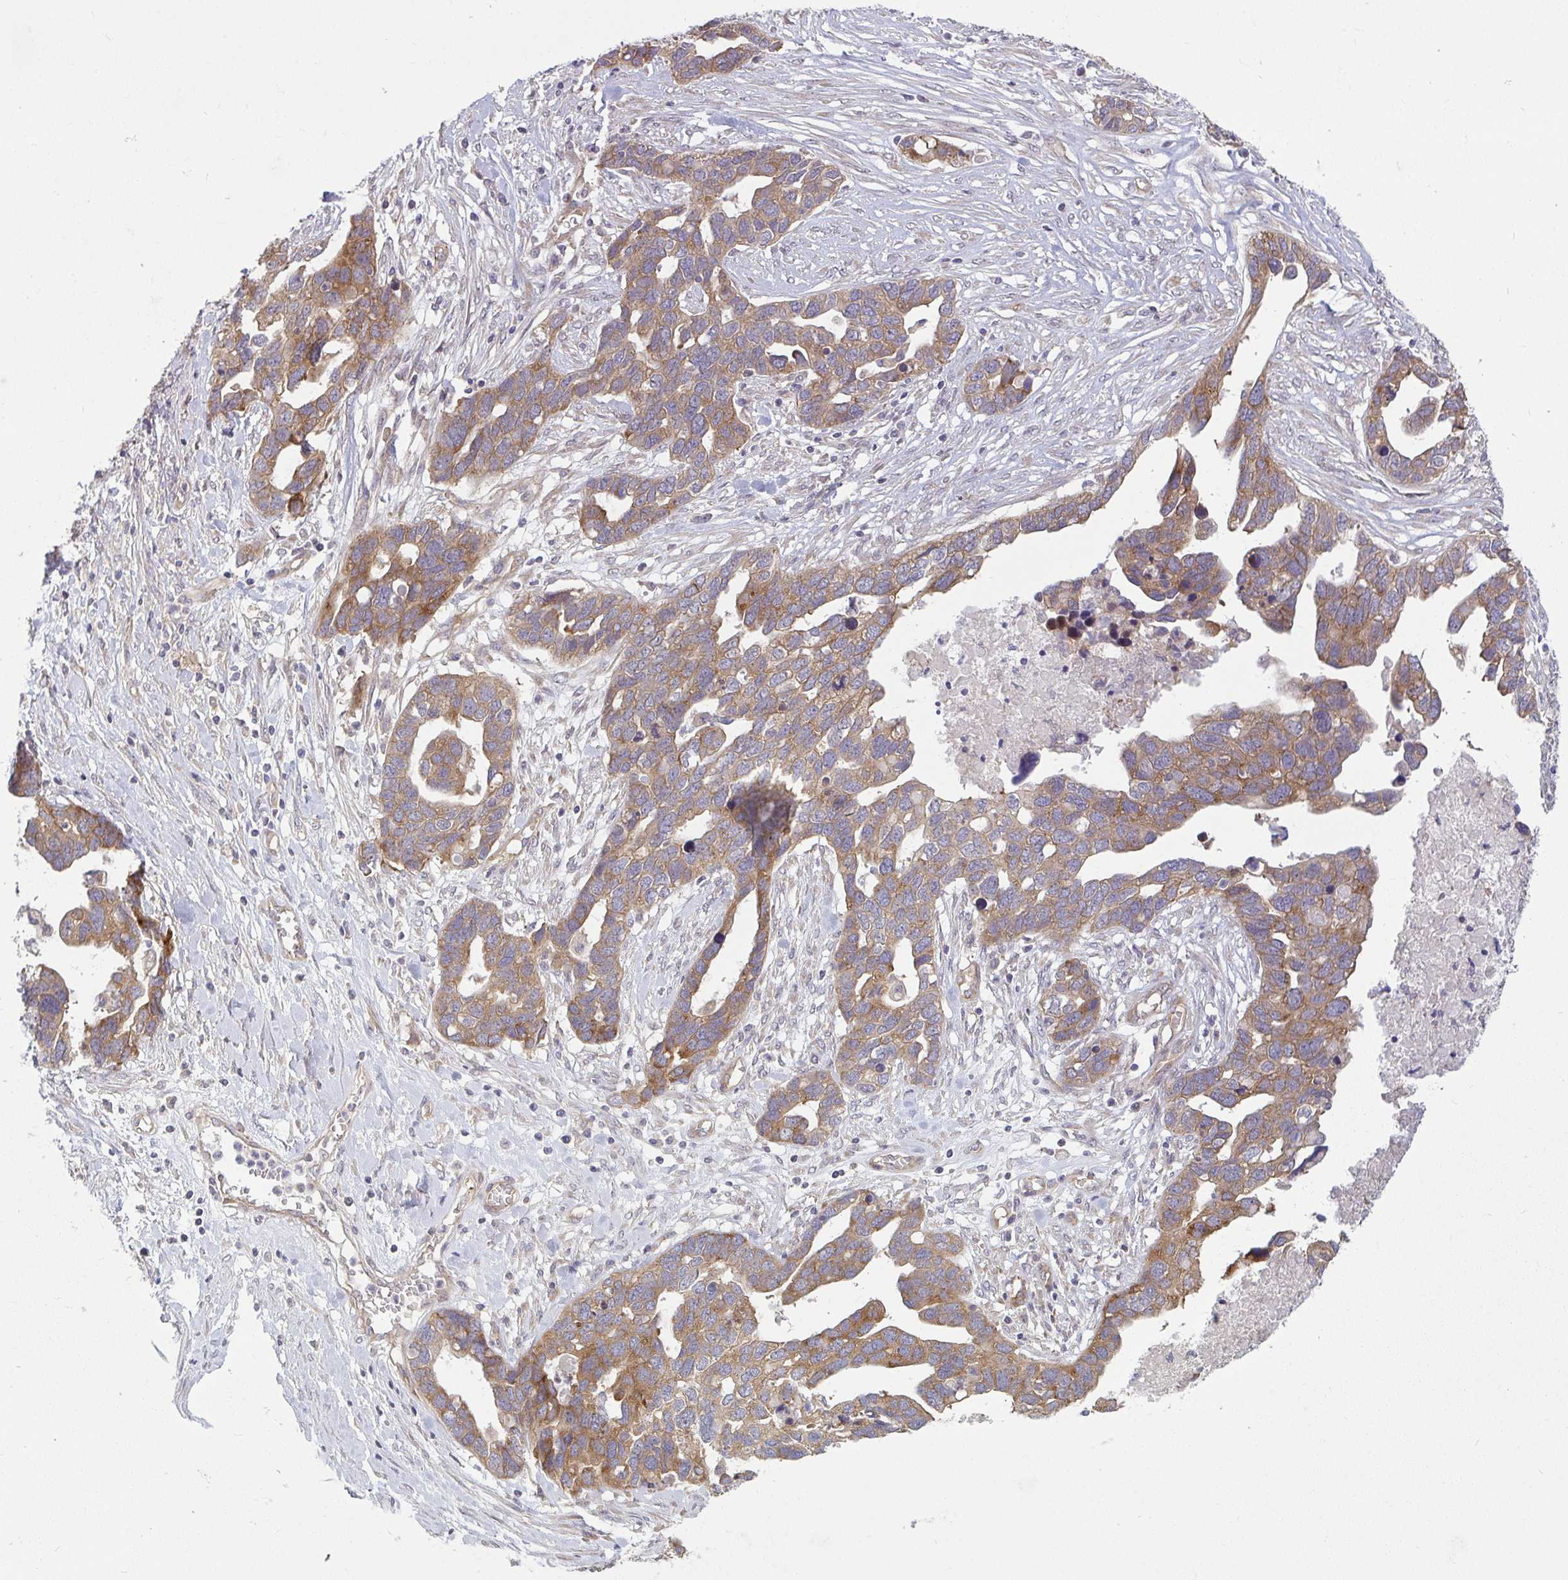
{"staining": {"intensity": "moderate", "quantity": ">75%", "location": "cytoplasmic/membranous"}, "tissue": "ovarian cancer", "cell_type": "Tumor cells", "image_type": "cancer", "snomed": [{"axis": "morphology", "description": "Cystadenocarcinoma, serous, NOS"}, {"axis": "topography", "description": "Ovary"}], "caption": "This histopathology image displays immunohistochemistry (IHC) staining of ovarian cancer (serous cystadenocarcinoma), with medium moderate cytoplasmic/membranous expression in approximately >75% of tumor cells.", "gene": "CASP9", "patient": {"sex": "female", "age": 54}}